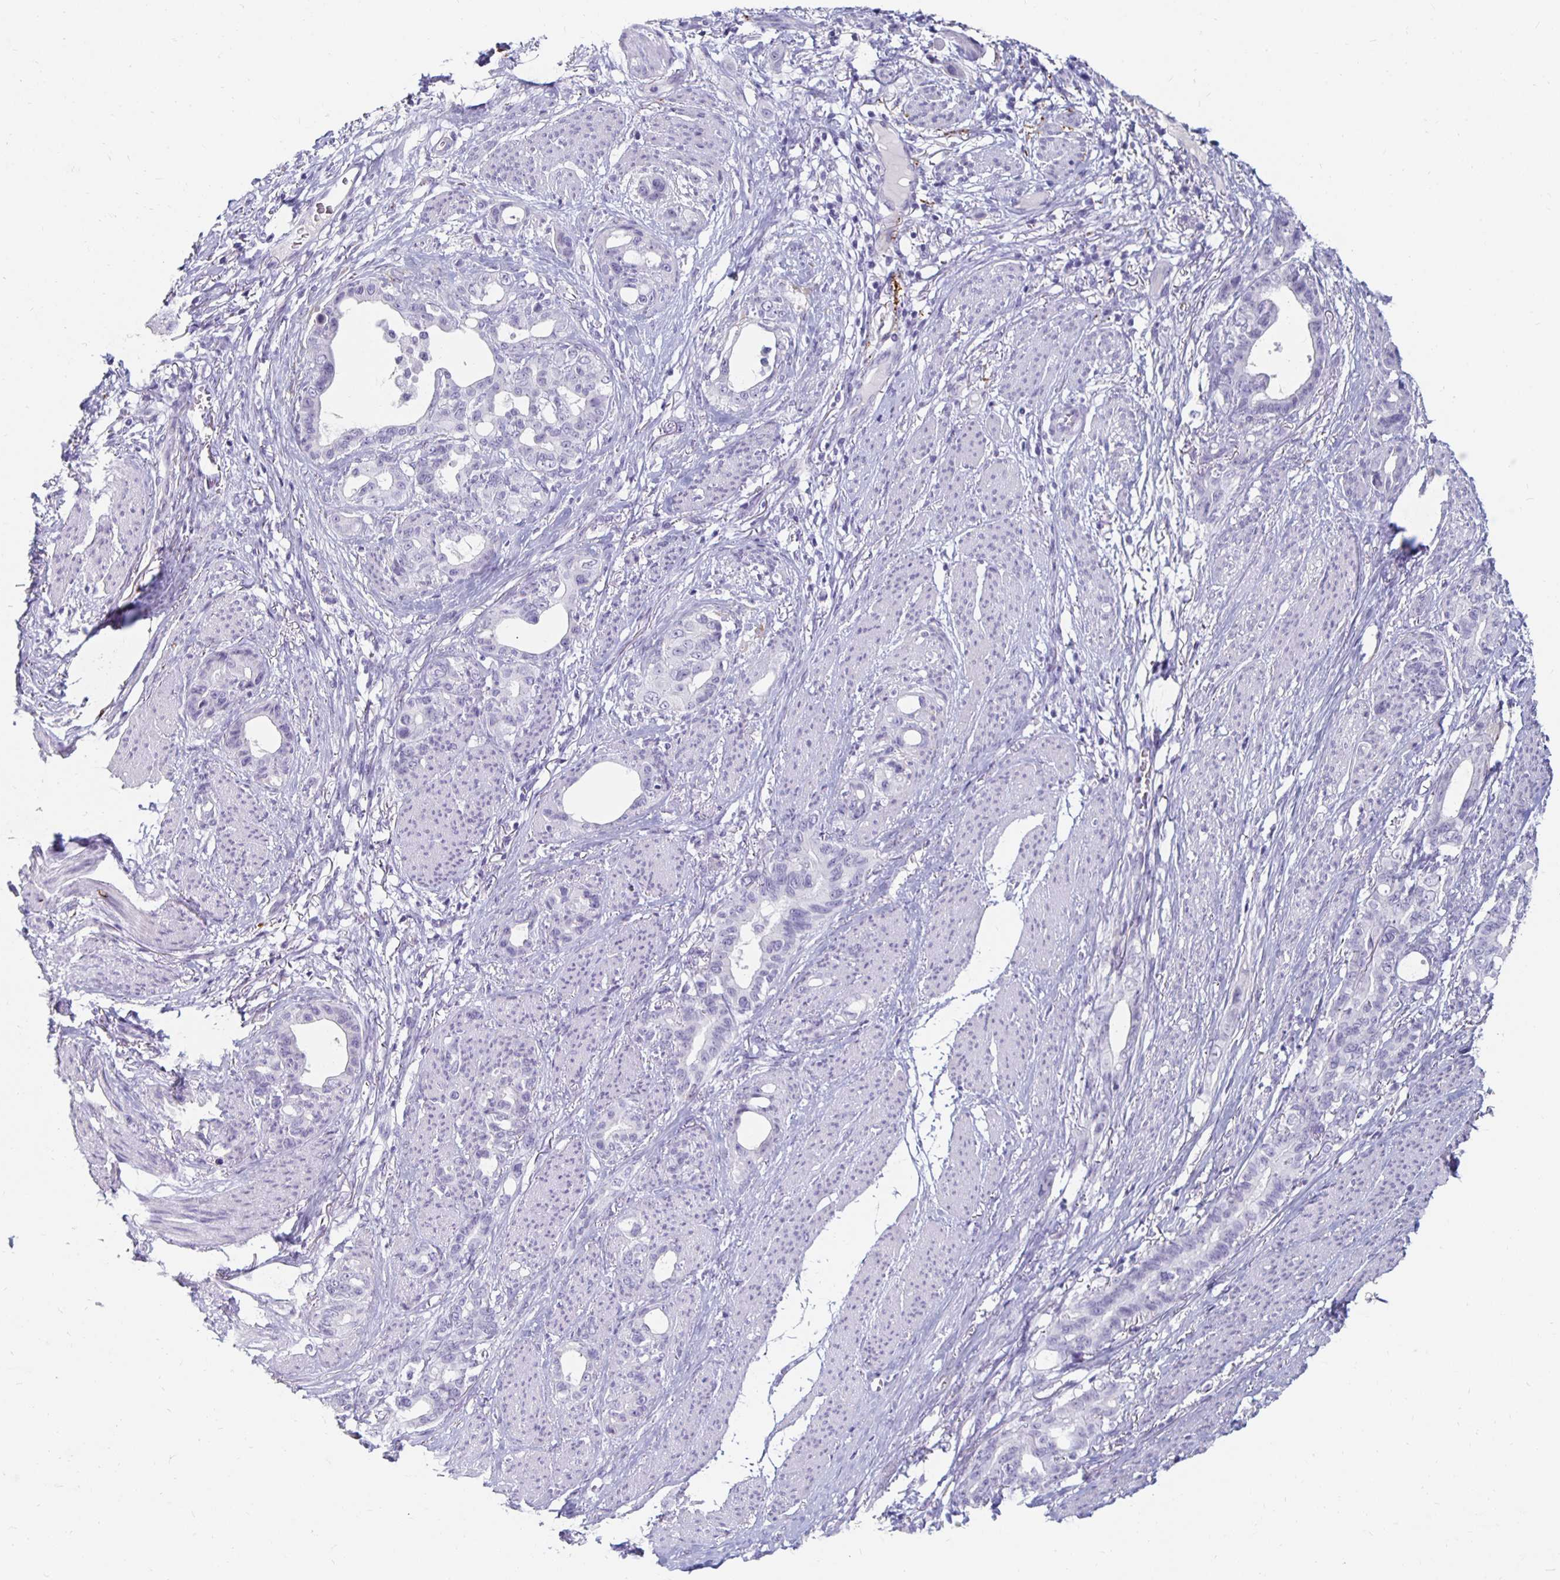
{"staining": {"intensity": "negative", "quantity": "none", "location": "none"}, "tissue": "stomach cancer", "cell_type": "Tumor cells", "image_type": "cancer", "snomed": [{"axis": "morphology", "description": "Normal tissue, NOS"}, {"axis": "morphology", "description": "Adenocarcinoma, NOS"}, {"axis": "topography", "description": "Esophagus"}, {"axis": "topography", "description": "Stomach, upper"}], "caption": "A high-resolution micrograph shows immunohistochemistry staining of stomach cancer (adenocarcinoma), which displays no significant positivity in tumor cells.", "gene": "KCNQ2", "patient": {"sex": "male", "age": 62}}